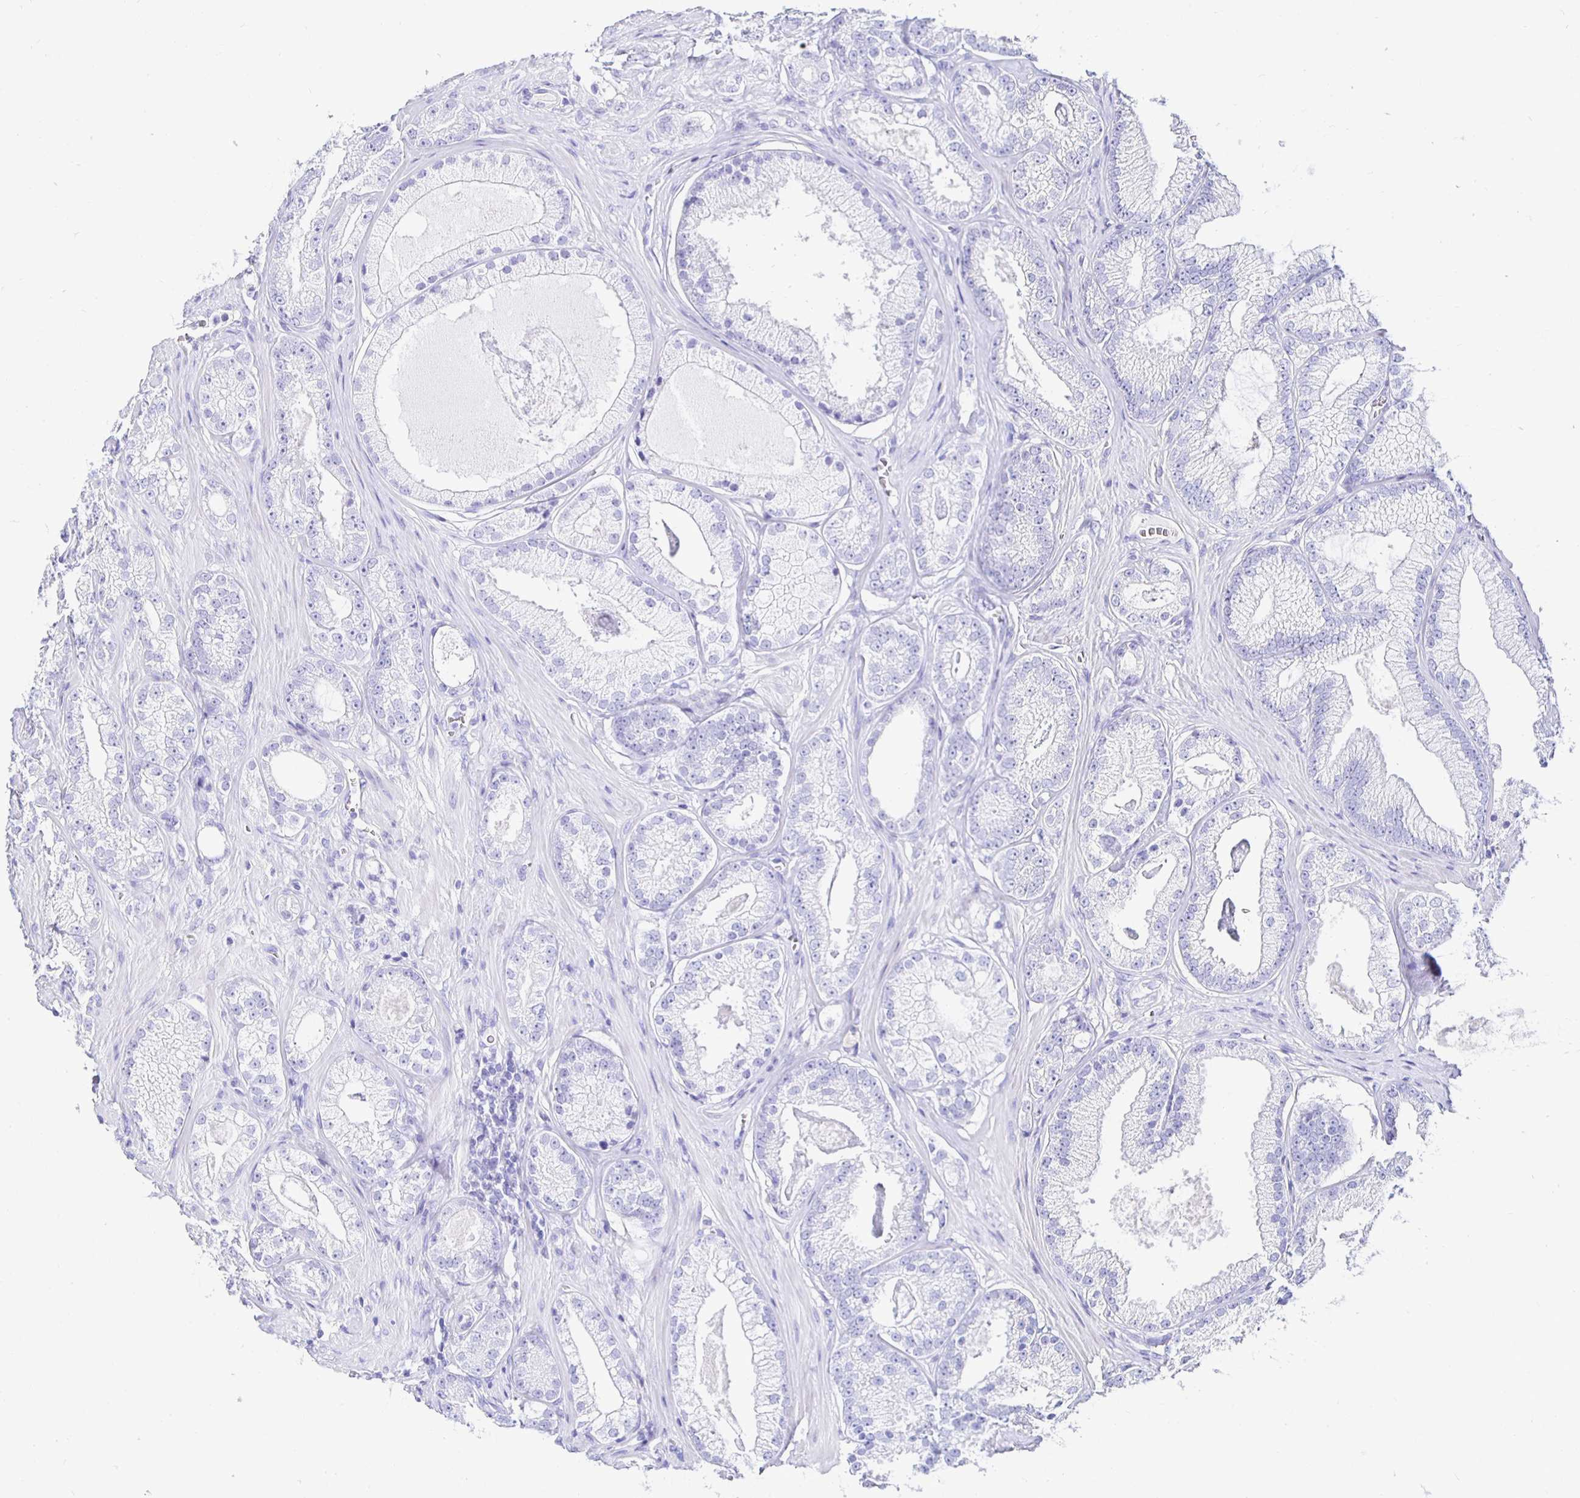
{"staining": {"intensity": "negative", "quantity": "none", "location": "none"}, "tissue": "prostate cancer", "cell_type": "Tumor cells", "image_type": "cancer", "snomed": [{"axis": "morphology", "description": "Adenocarcinoma, High grade"}, {"axis": "topography", "description": "Prostate"}], "caption": "DAB immunohistochemical staining of human prostate cancer displays no significant staining in tumor cells.", "gene": "UMOD", "patient": {"sex": "male", "age": 66}}